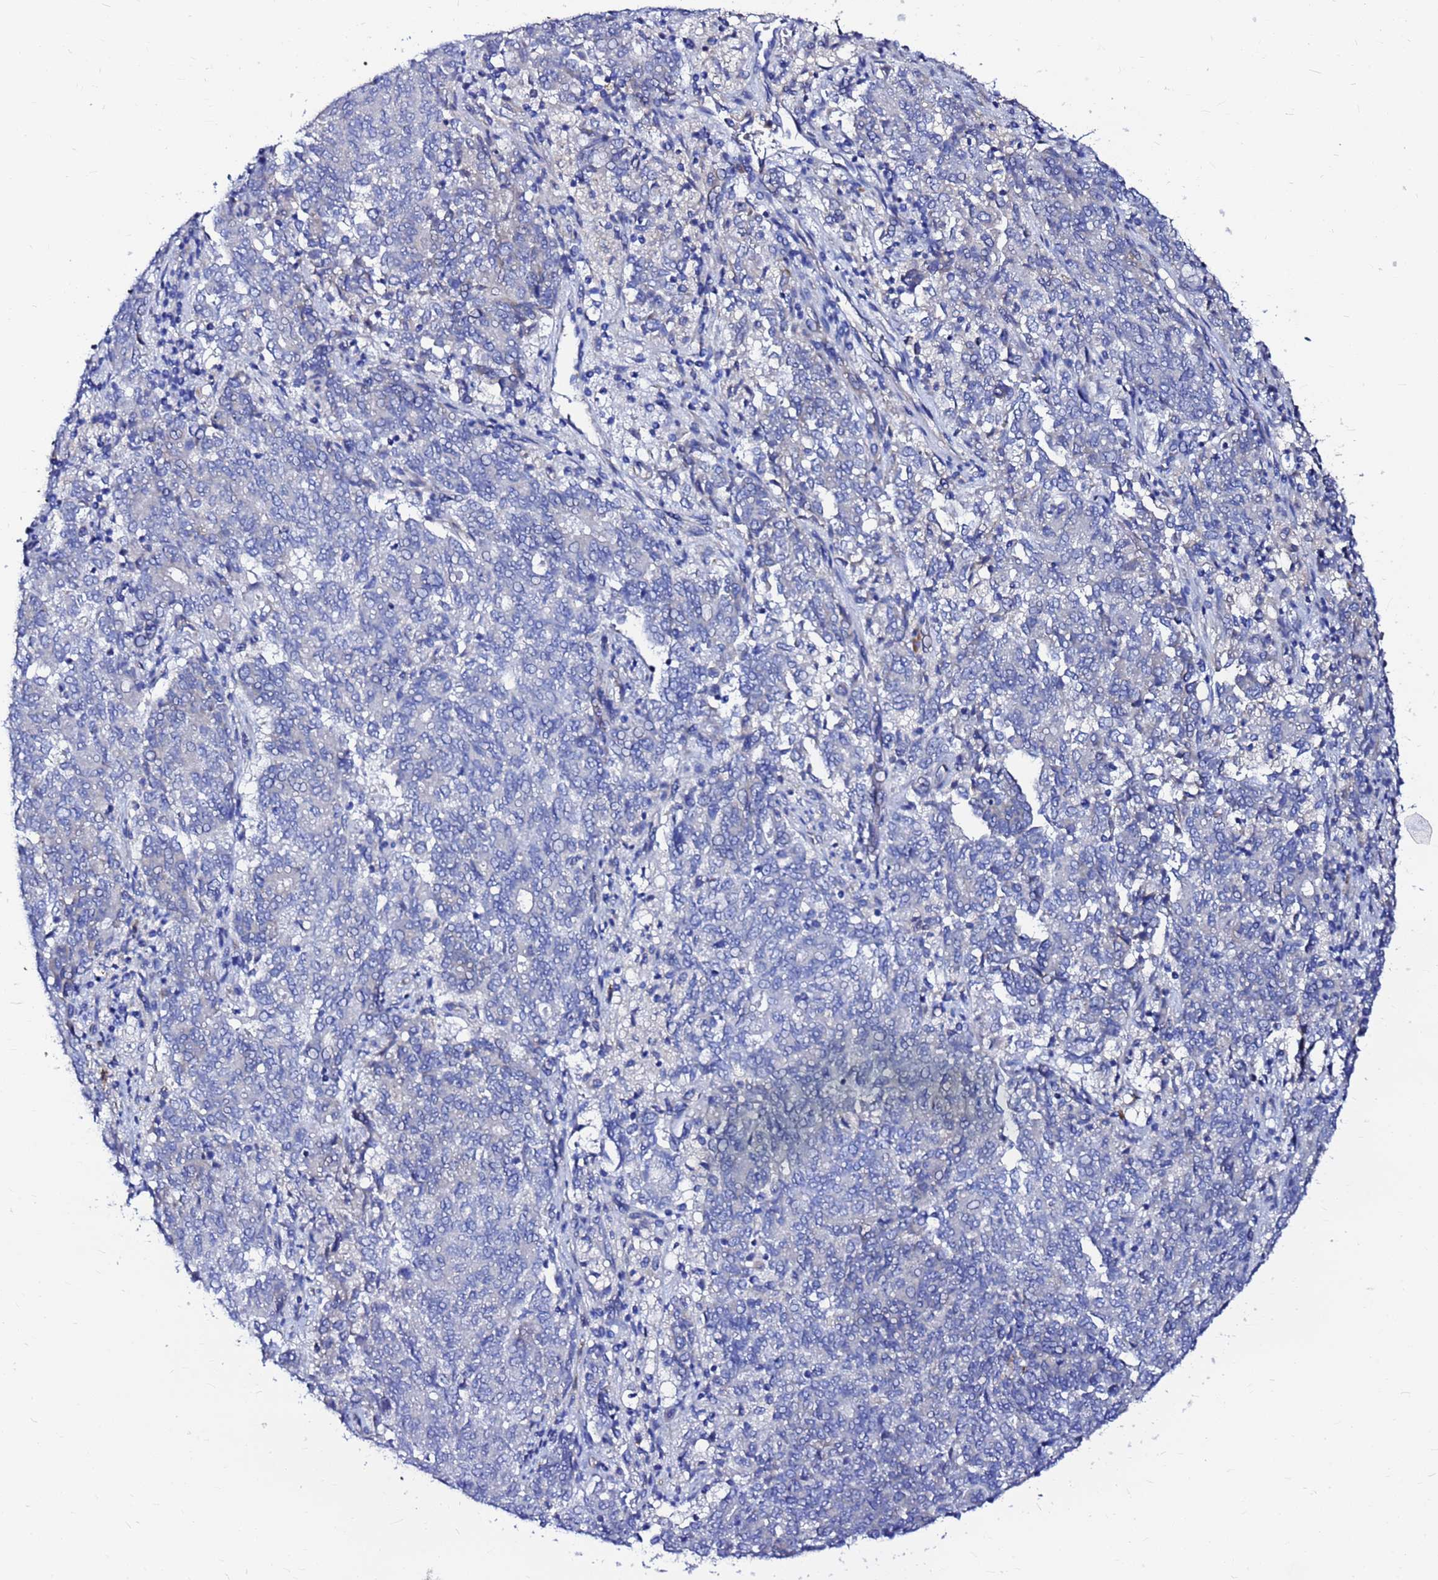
{"staining": {"intensity": "negative", "quantity": "none", "location": "none"}, "tissue": "endometrial cancer", "cell_type": "Tumor cells", "image_type": "cancer", "snomed": [{"axis": "morphology", "description": "Adenocarcinoma, NOS"}, {"axis": "topography", "description": "Endometrium"}], "caption": "Immunohistochemistry (IHC) histopathology image of human adenocarcinoma (endometrial) stained for a protein (brown), which exhibits no positivity in tumor cells.", "gene": "JRKL", "patient": {"sex": "female", "age": 80}}